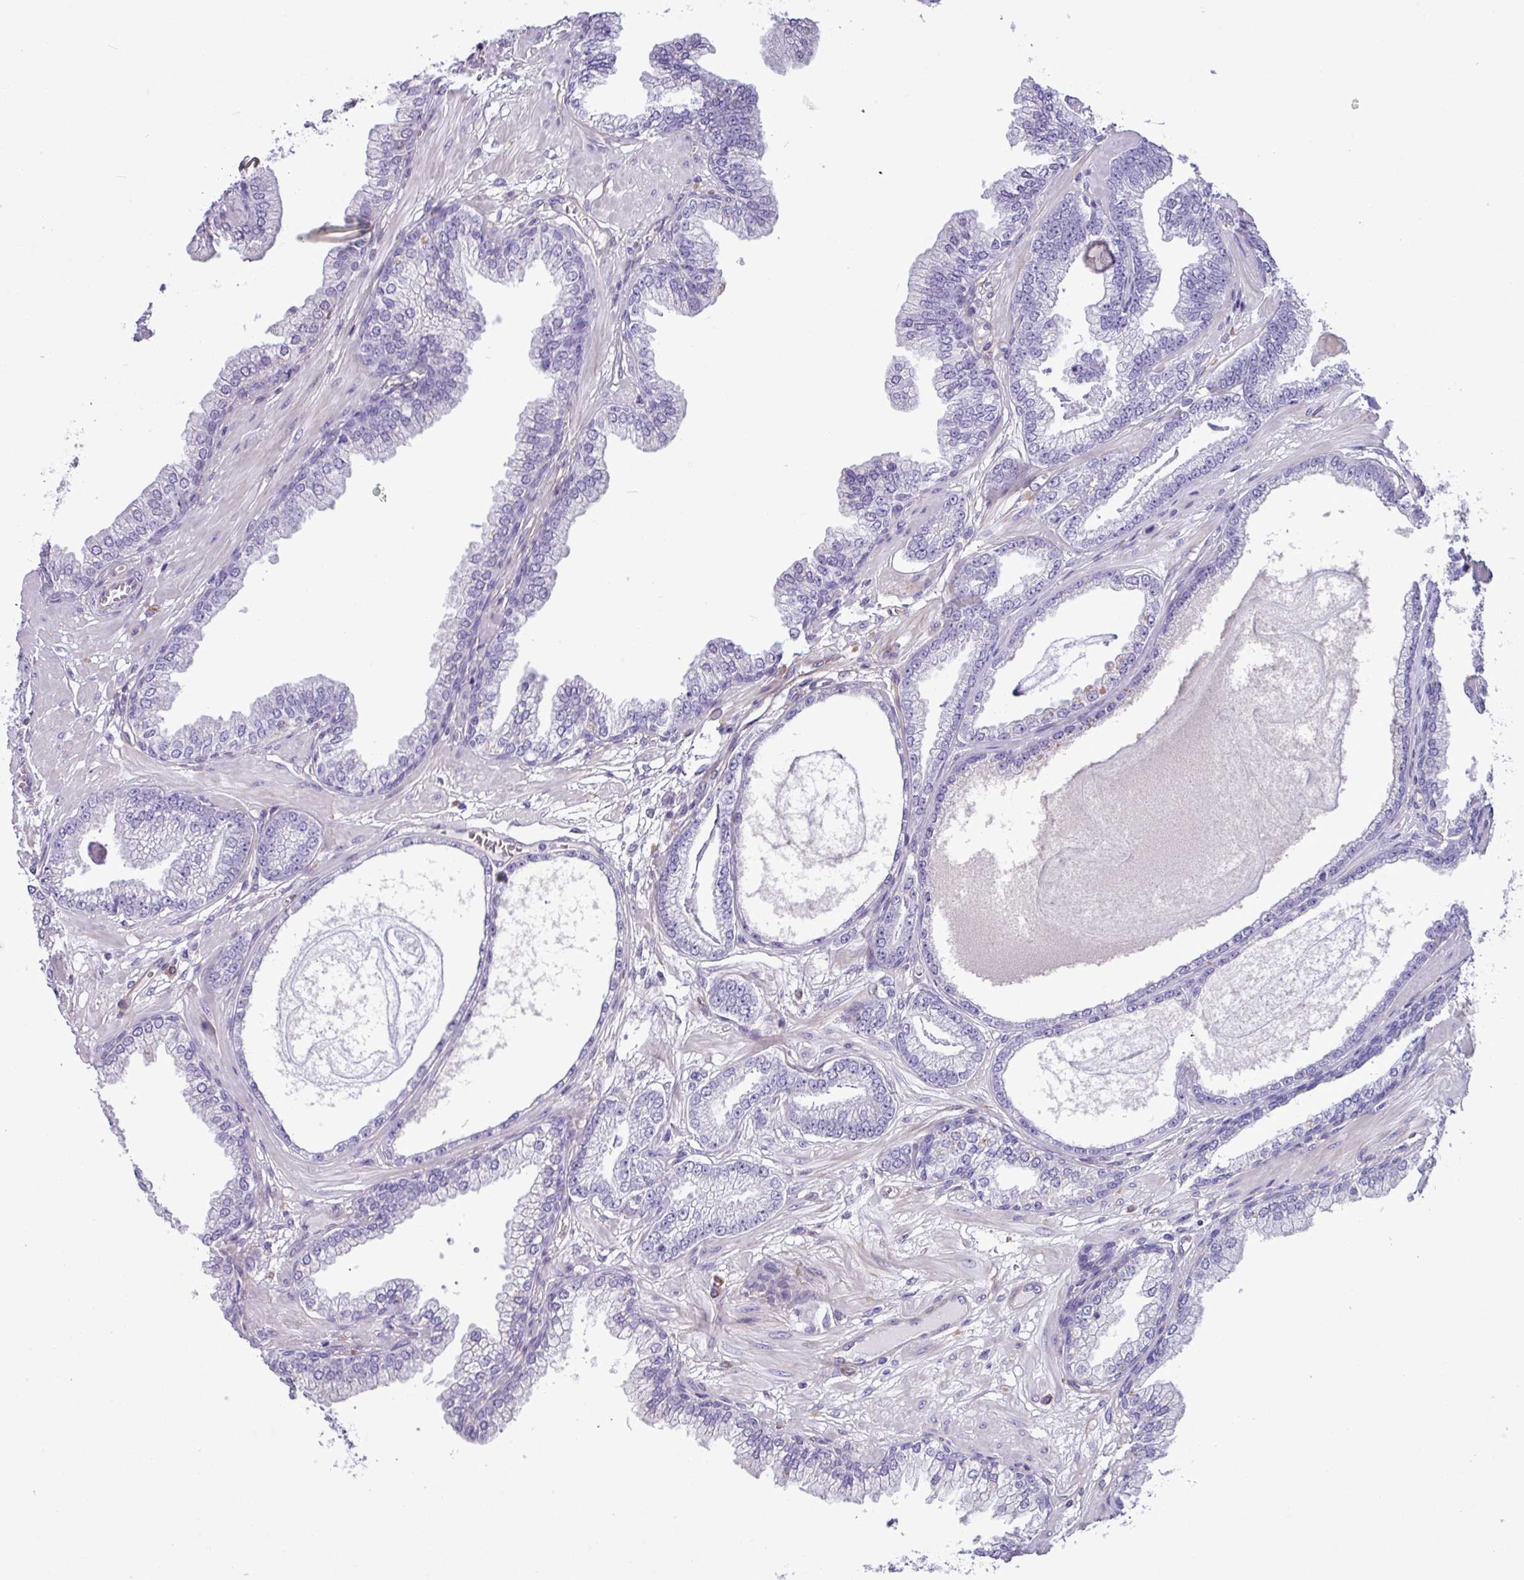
{"staining": {"intensity": "negative", "quantity": "none", "location": "none"}, "tissue": "prostate cancer", "cell_type": "Tumor cells", "image_type": "cancer", "snomed": [{"axis": "morphology", "description": "Adenocarcinoma, Low grade"}, {"axis": "topography", "description": "Prostate"}], "caption": "Tumor cells are negative for protein expression in human prostate cancer. (DAB (3,3'-diaminobenzidine) immunohistochemistry (IHC) with hematoxylin counter stain).", "gene": "KIRREL3", "patient": {"sex": "male", "age": 64}}